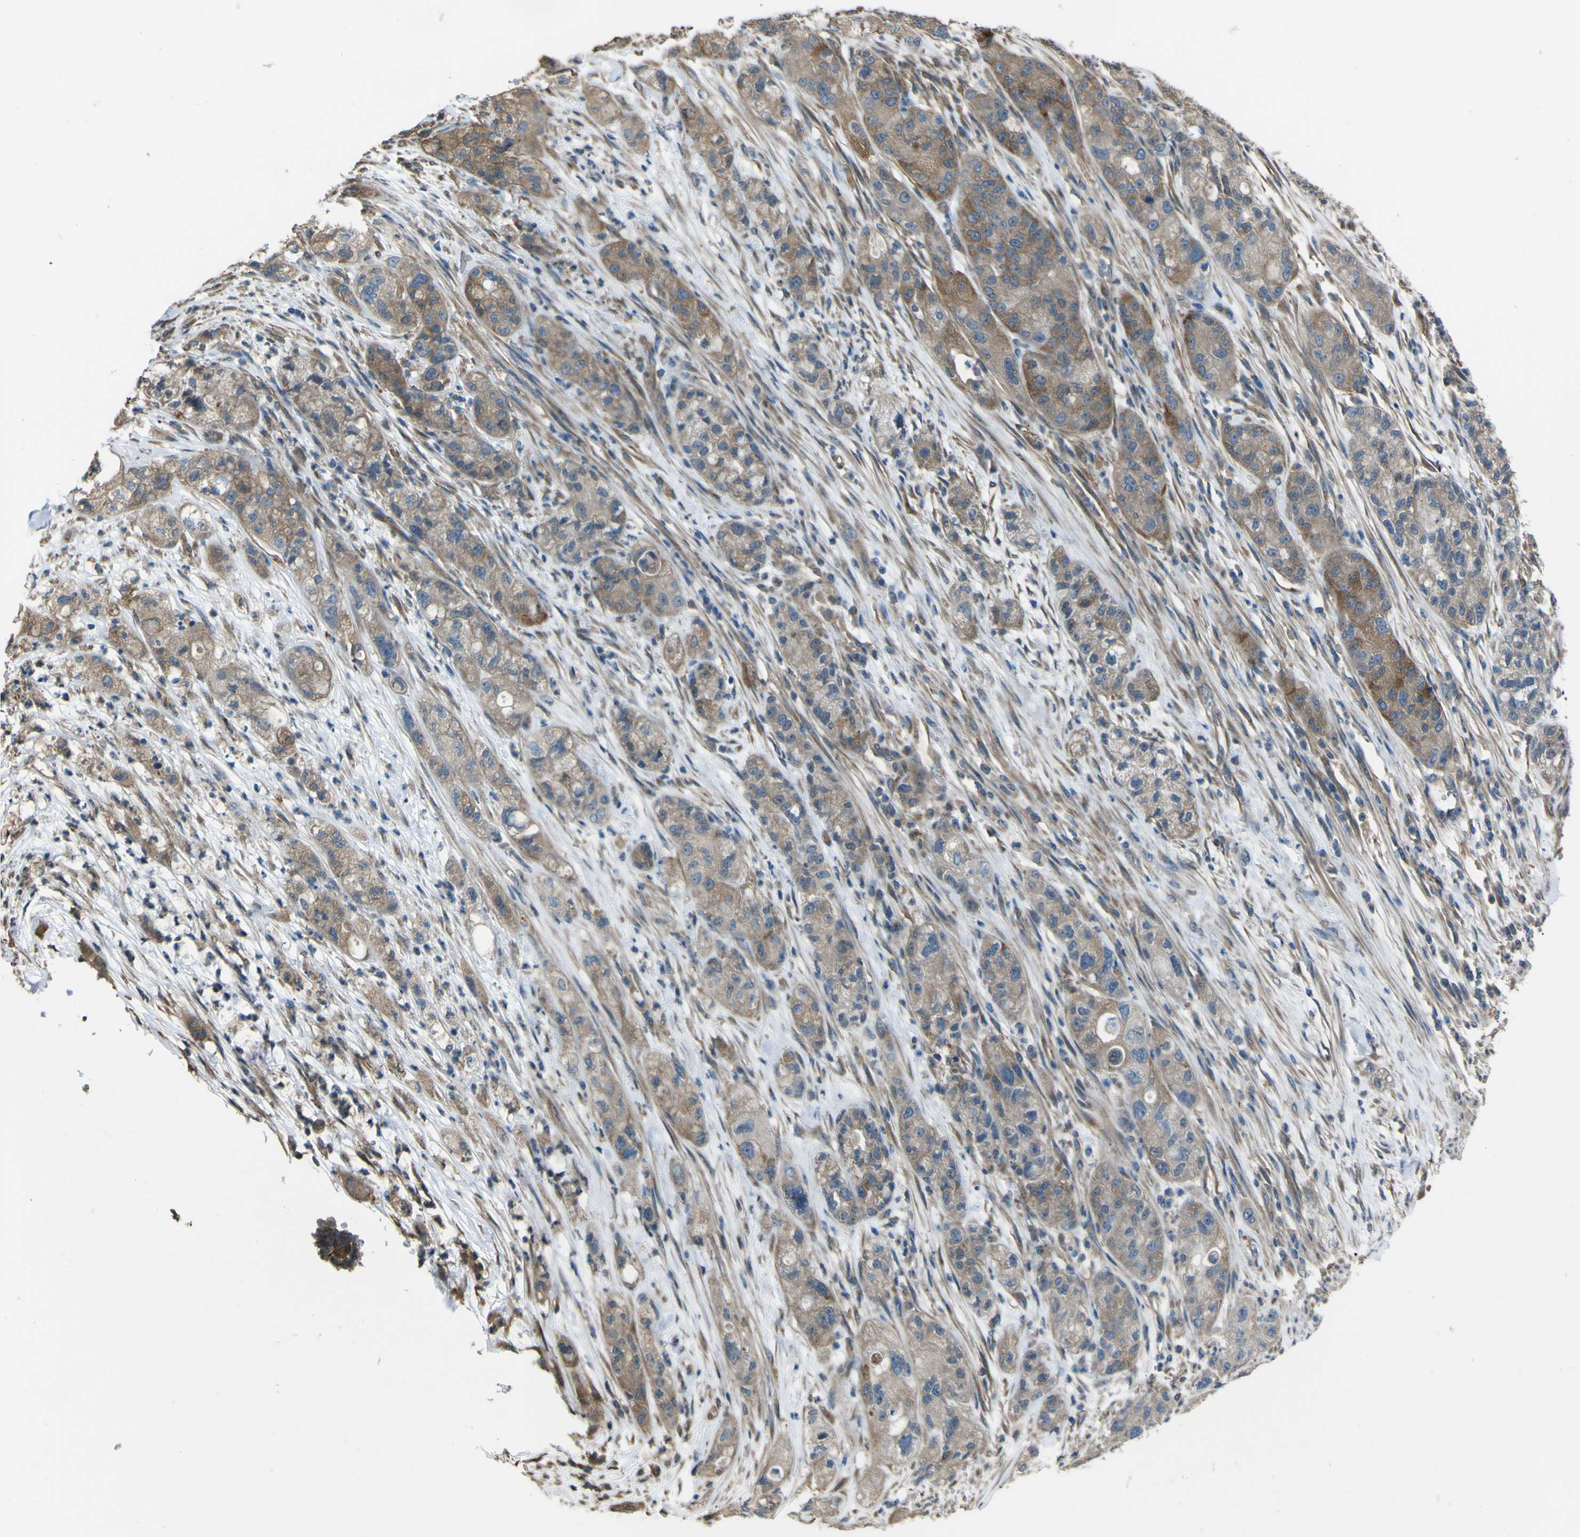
{"staining": {"intensity": "moderate", "quantity": "25%-75%", "location": "cytoplasmic/membranous"}, "tissue": "pancreatic cancer", "cell_type": "Tumor cells", "image_type": "cancer", "snomed": [{"axis": "morphology", "description": "Adenocarcinoma, NOS"}, {"axis": "topography", "description": "Pancreas"}], "caption": "DAB (3,3'-diaminobenzidine) immunohistochemical staining of human adenocarcinoma (pancreatic) demonstrates moderate cytoplasmic/membranous protein positivity in about 25%-75% of tumor cells.", "gene": "NAALADL2", "patient": {"sex": "female", "age": 78}}